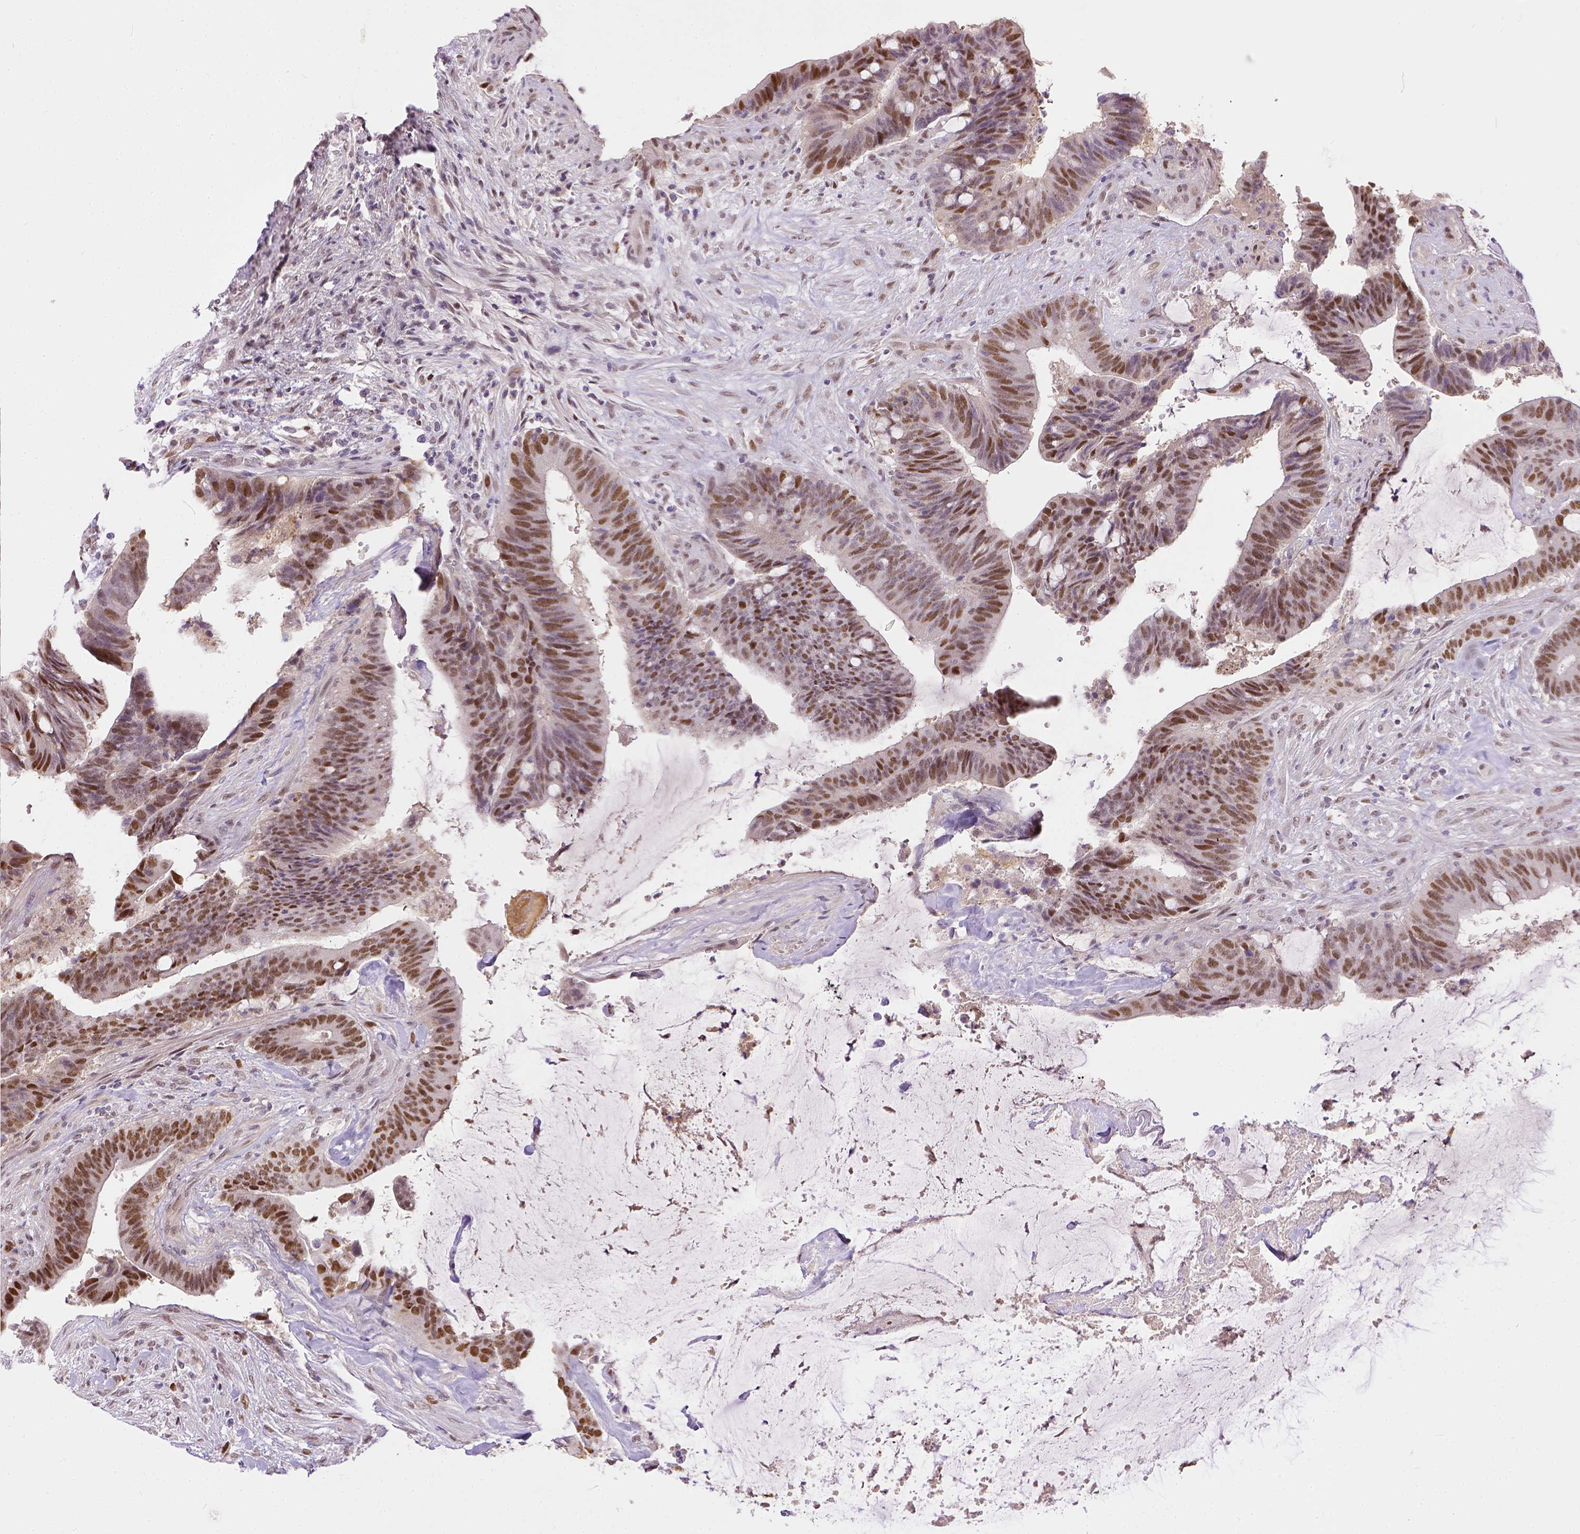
{"staining": {"intensity": "moderate", "quantity": ">75%", "location": "nuclear"}, "tissue": "colorectal cancer", "cell_type": "Tumor cells", "image_type": "cancer", "snomed": [{"axis": "morphology", "description": "Adenocarcinoma, NOS"}, {"axis": "topography", "description": "Colon"}], "caption": "This micrograph displays colorectal cancer stained with immunohistochemistry (IHC) to label a protein in brown. The nuclear of tumor cells show moderate positivity for the protein. Nuclei are counter-stained blue.", "gene": "ERCC1", "patient": {"sex": "female", "age": 43}}